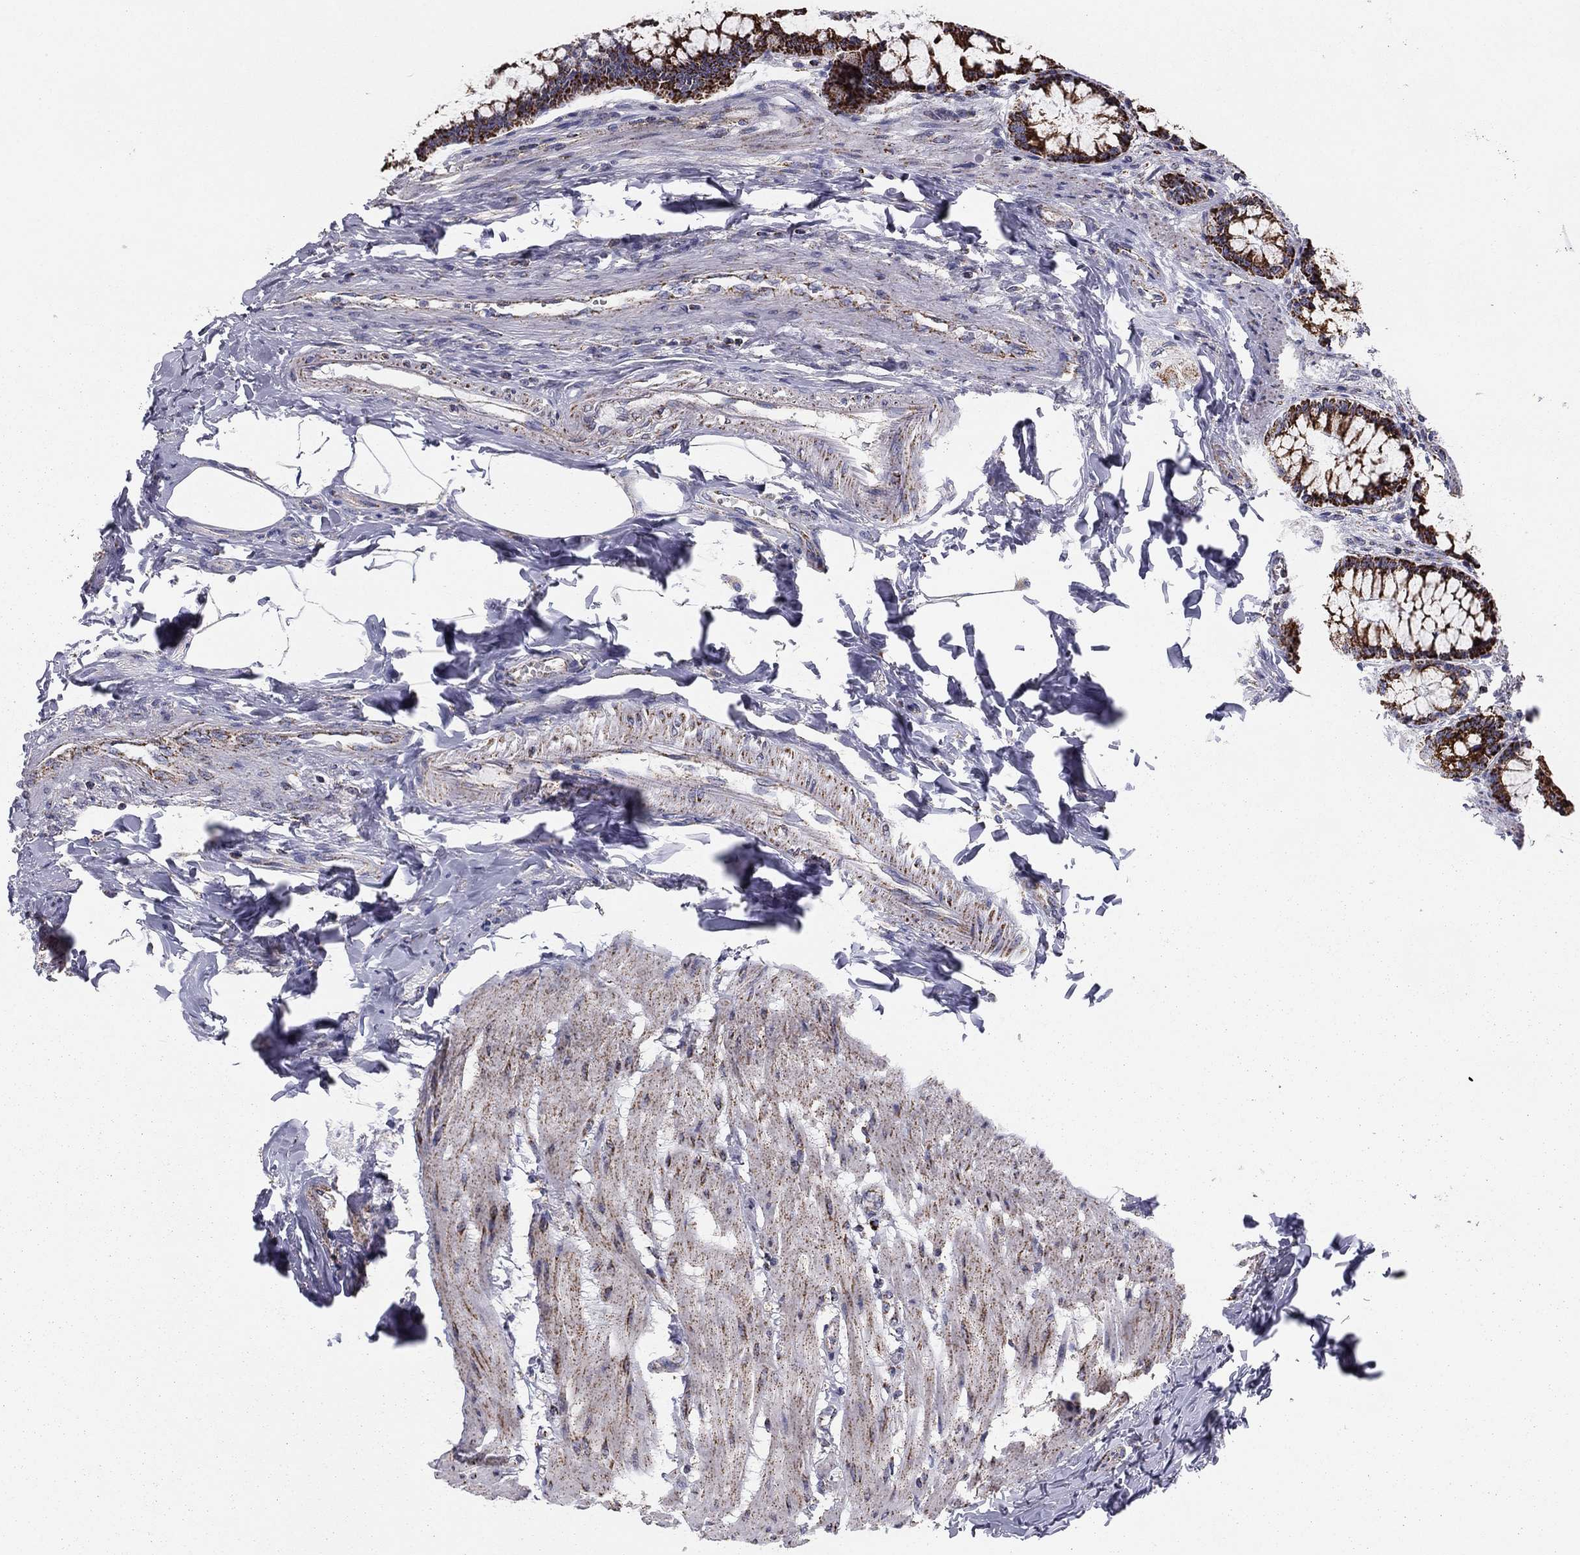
{"staining": {"intensity": "moderate", "quantity": ">75%", "location": "cytoplasmic/membranous"}, "tissue": "colon", "cell_type": "Endothelial cells", "image_type": "normal", "snomed": [{"axis": "morphology", "description": "Normal tissue, NOS"}, {"axis": "topography", "description": "Colon"}], "caption": "This micrograph shows unremarkable colon stained with immunohistochemistry to label a protein in brown. The cytoplasmic/membranous of endothelial cells show moderate positivity for the protein. Nuclei are counter-stained blue.", "gene": "NDUFV1", "patient": {"sex": "female", "age": 65}}